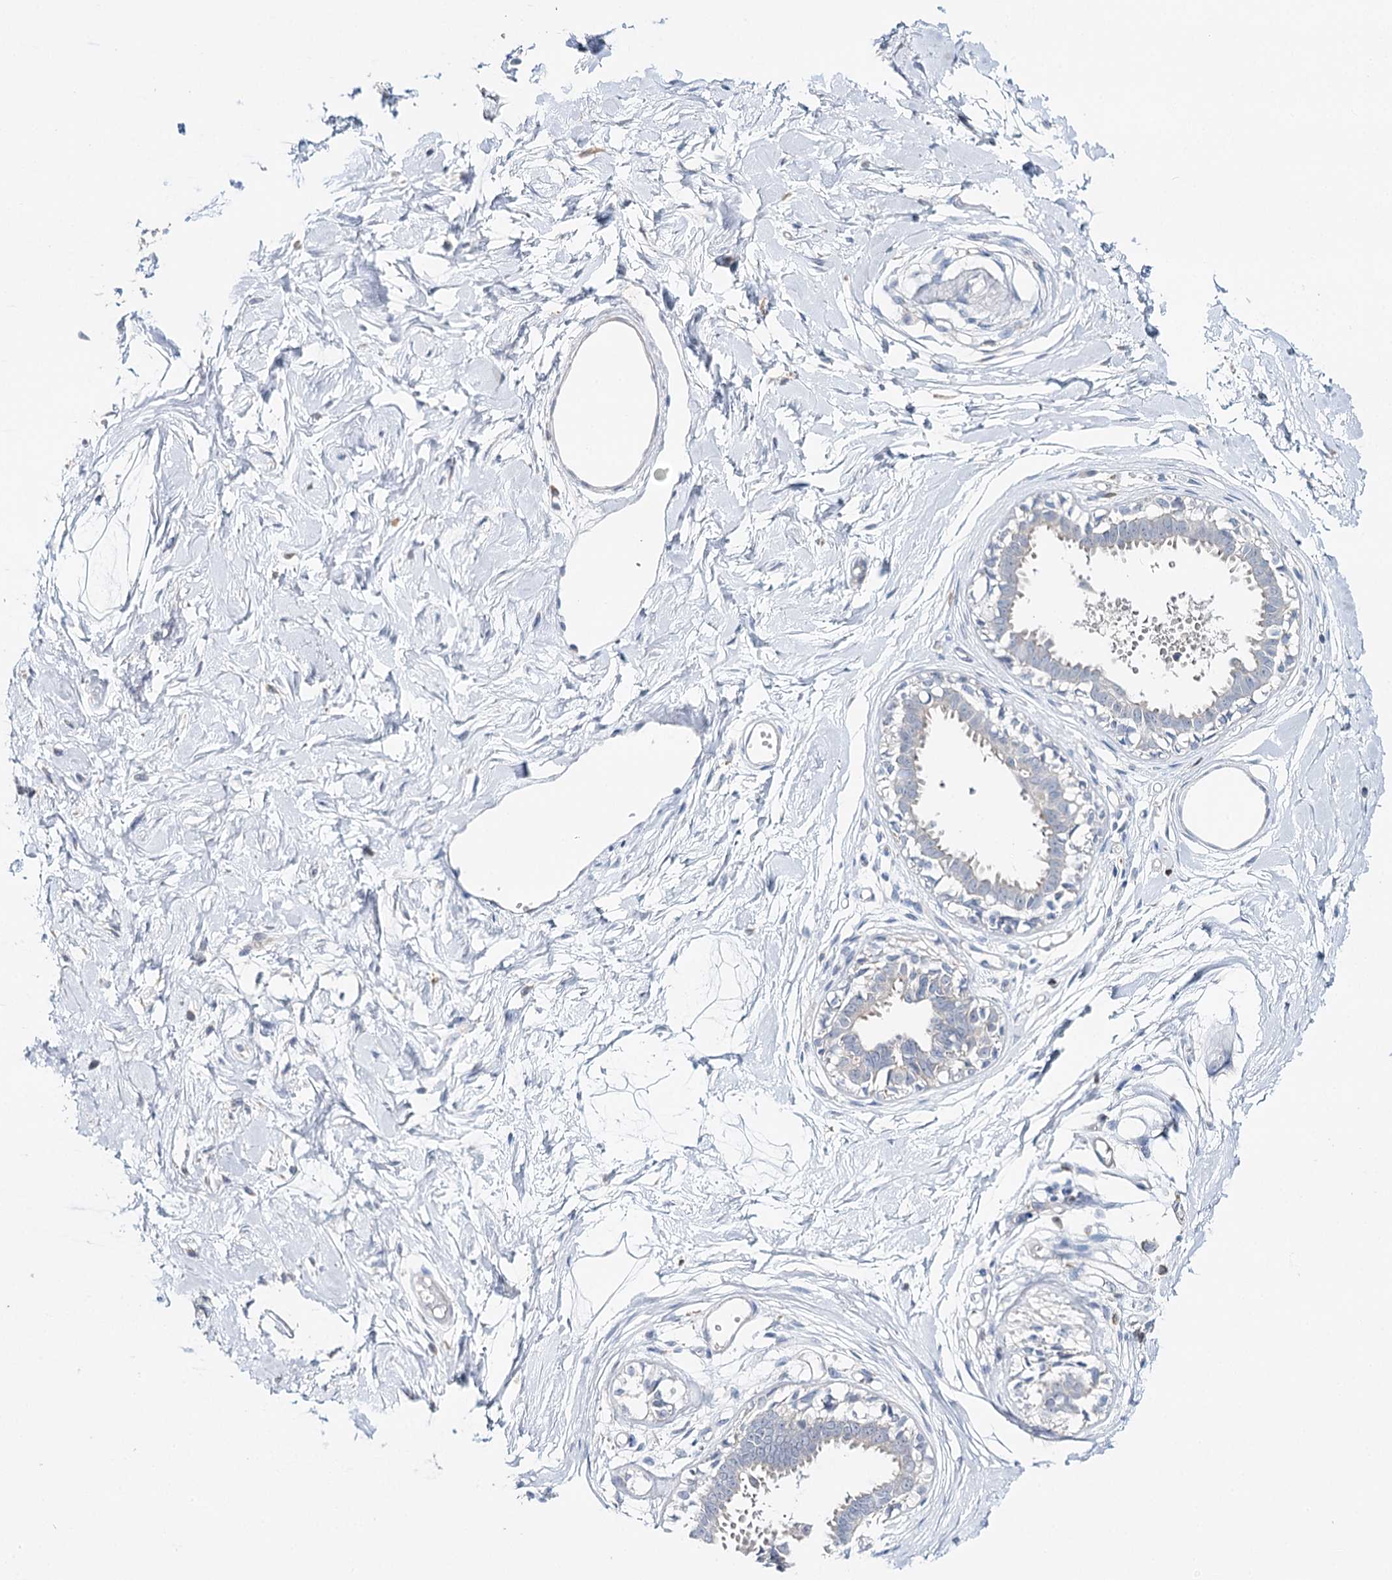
{"staining": {"intensity": "negative", "quantity": "none", "location": "none"}, "tissue": "breast", "cell_type": "Adipocytes", "image_type": "normal", "snomed": [{"axis": "morphology", "description": "Normal tissue, NOS"}, {"axis": "topography", "description": "Breast"}], "caption": "A histopathology image of breast stained for a protein exhibits no brown staining in adipocytes.", "gene": "DAPK1", "patient": {"sex": "female", "age": 45}}